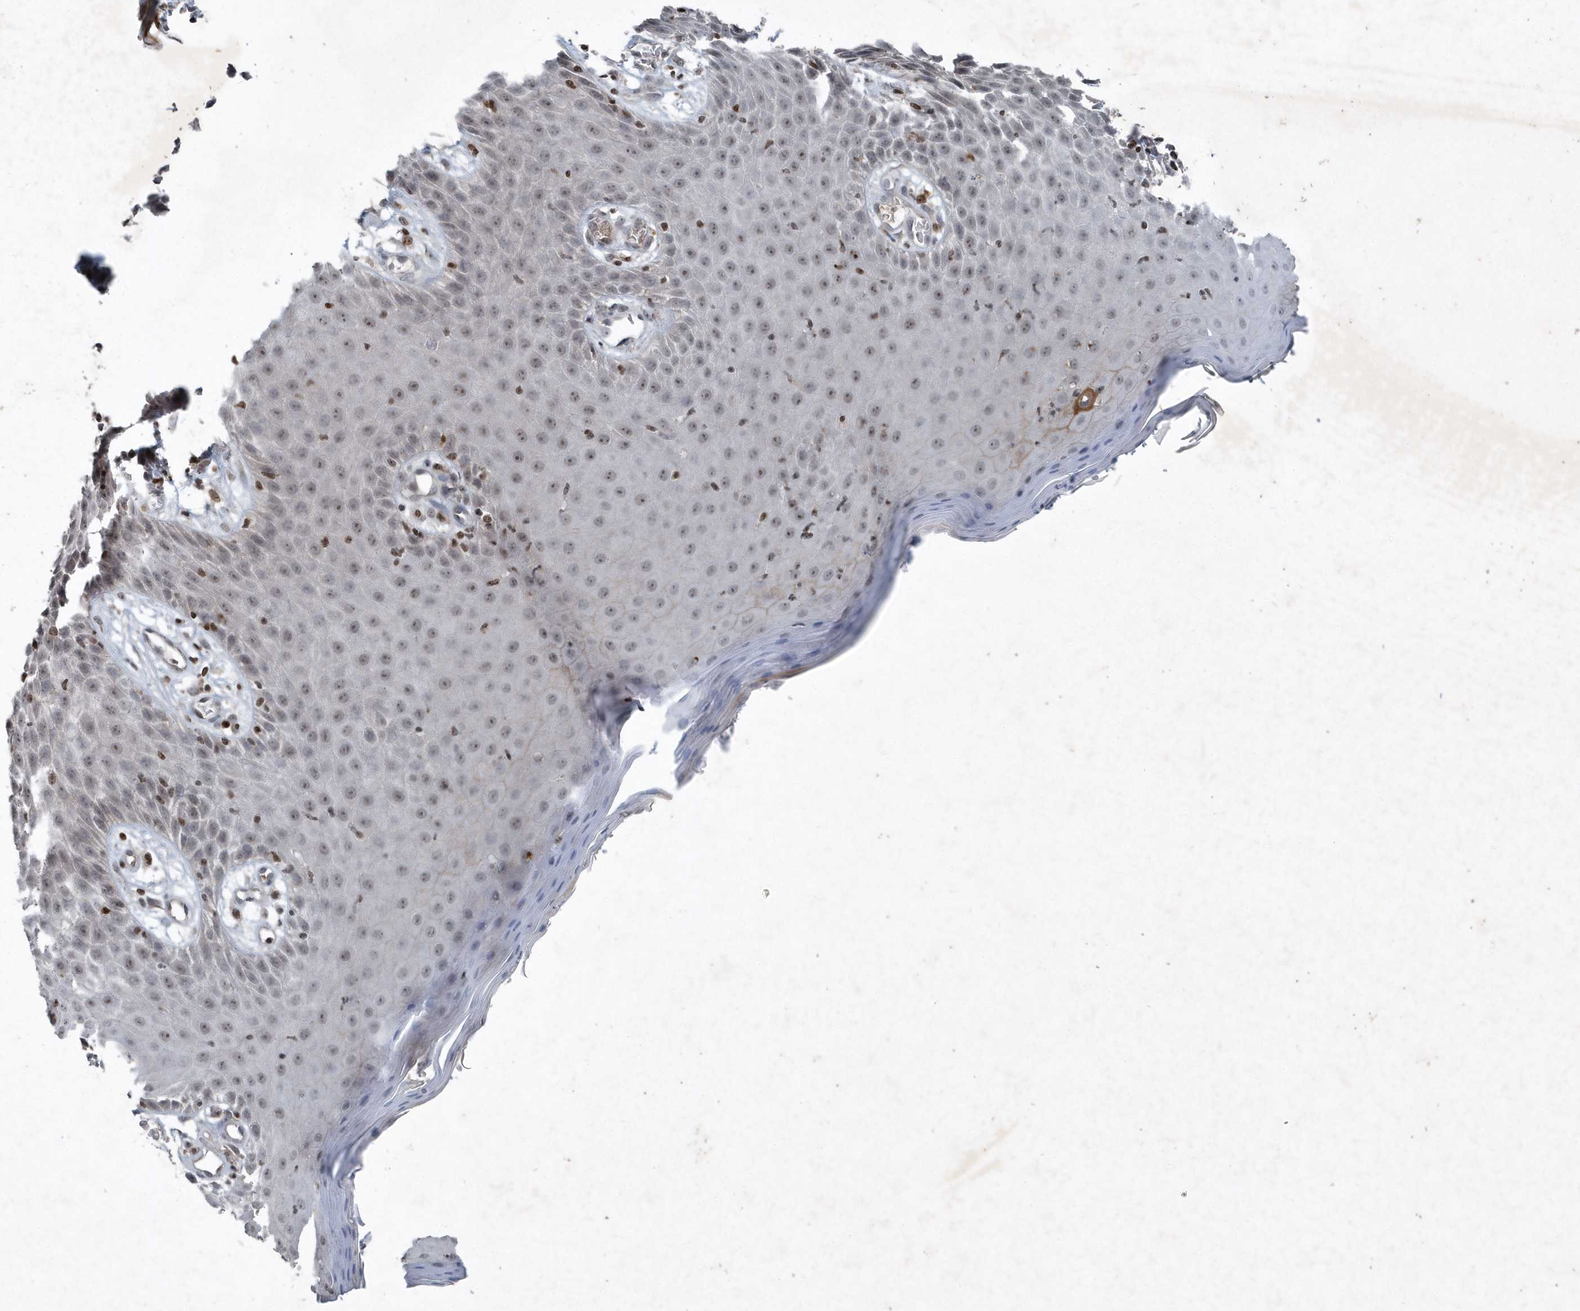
{"staining": {"intensity": "weak", "quantity": "25%-75%", "location": "cytoplasmic/membranous,nuclear"}, "tissue": "skin", "cell_type": "Epidermal cells", "image_type": "normal", "snomed": [{"axis": "morphology", "description": "Normal tissue, NOS"}, {"axis": "topography", "description": "Vulva"}], "caption": "Protein expression analysis of benign skin reveals weak cytoplasmic/membranous,nuclear positivity in about 25%-75% of epidermal cells.", "gene": "QTRT2", "patient": {"sex": "female", "age": 68}}